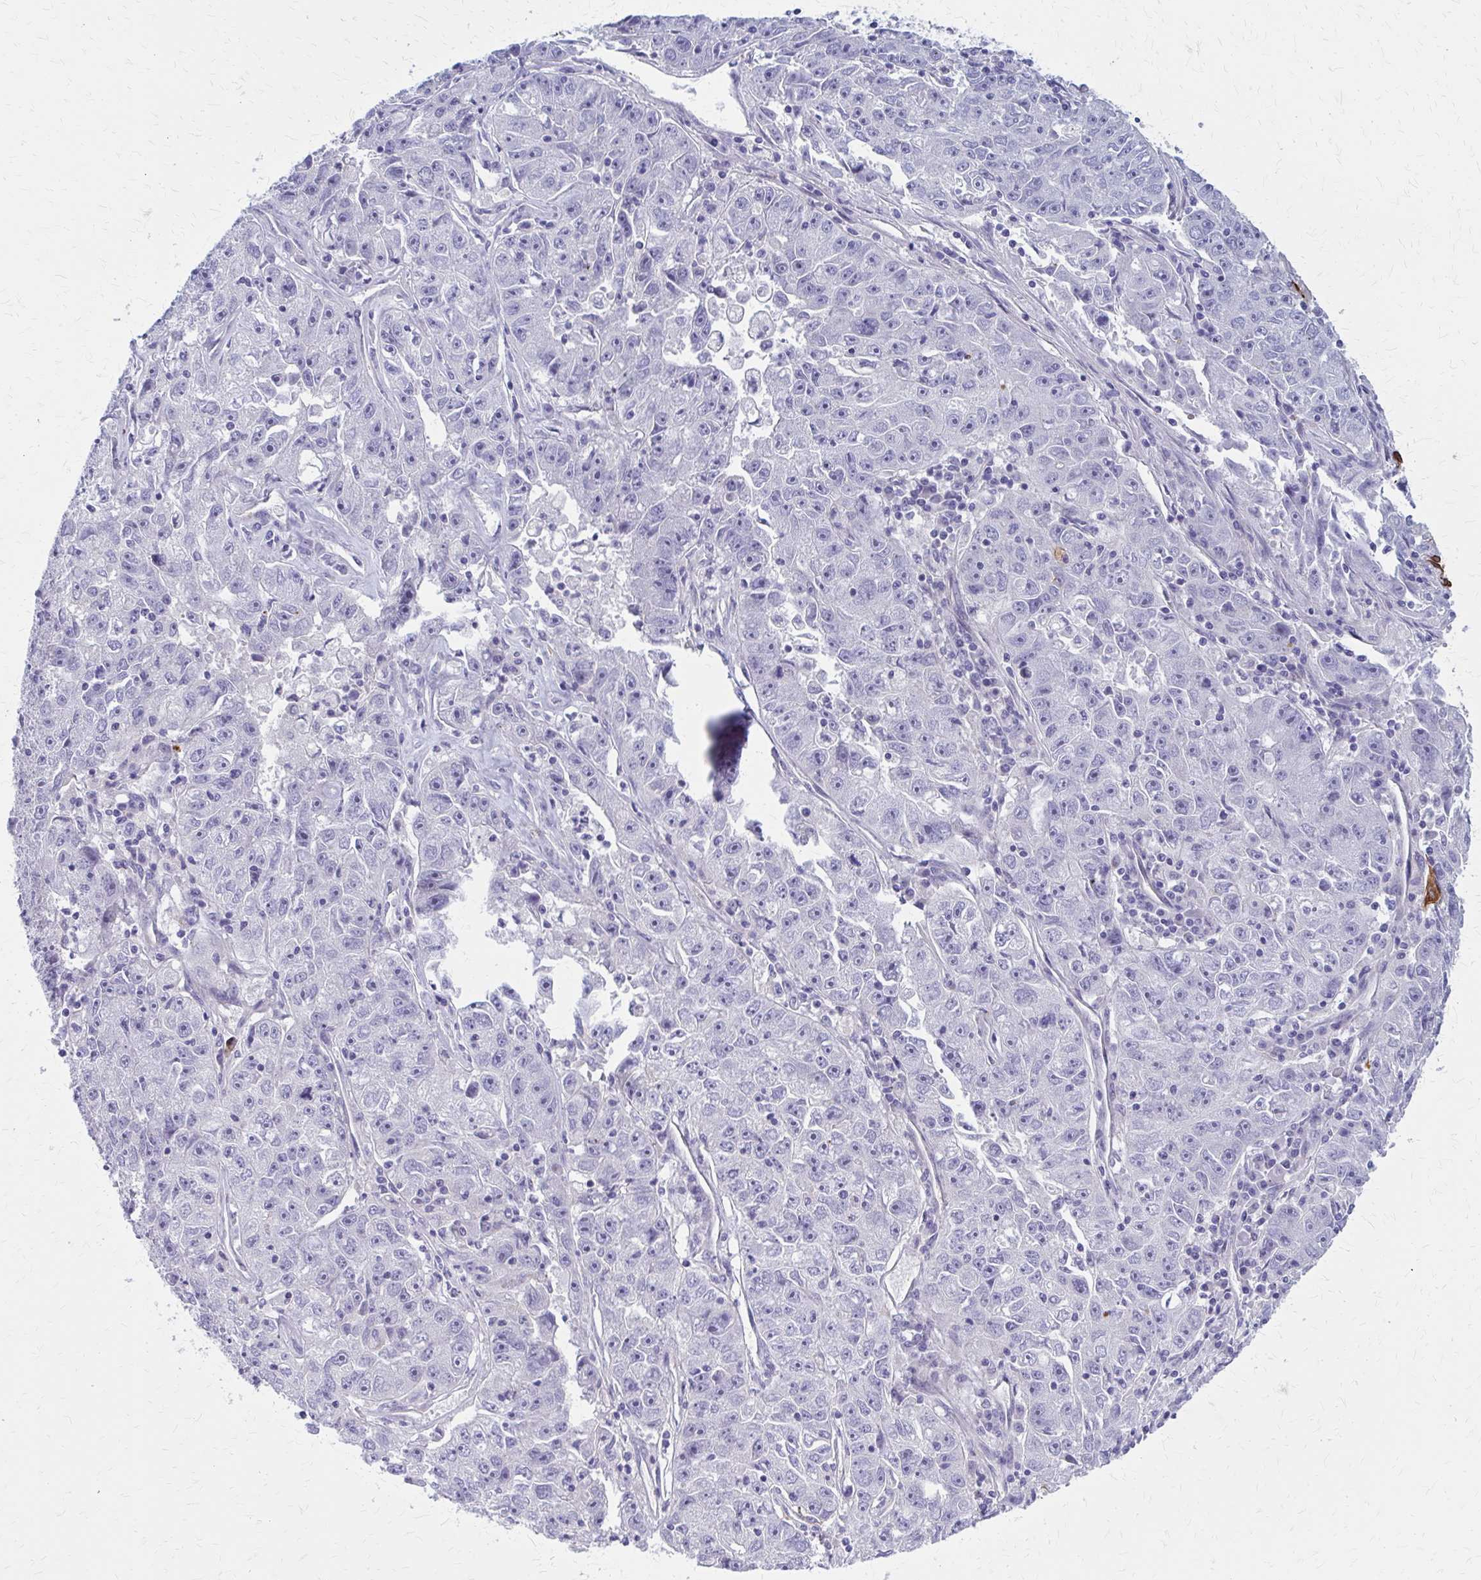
{"staining": {"intensity": "negative", "quantity": "none", "location": "none"}, "tissue": "lung cancer", "cell_type": "Tumor cells", "image_type": "cancer", "snomed": [{"axis": "morphology", "description": "Normal morphology"}, {"axis": "morphology", "description": "Adenocarcinoma, NOS"}, {"axis": "topography", "description": "Lymph node"}, {"axis": "topography", "description": "Lung"}], "caption": "A micrograph of adenocarcinoma (lung) stained for a protein exhibits no brown staining in tumor cells.", "gene": "GLYATL2", "patient": {"sex": "female", "age": 57}}